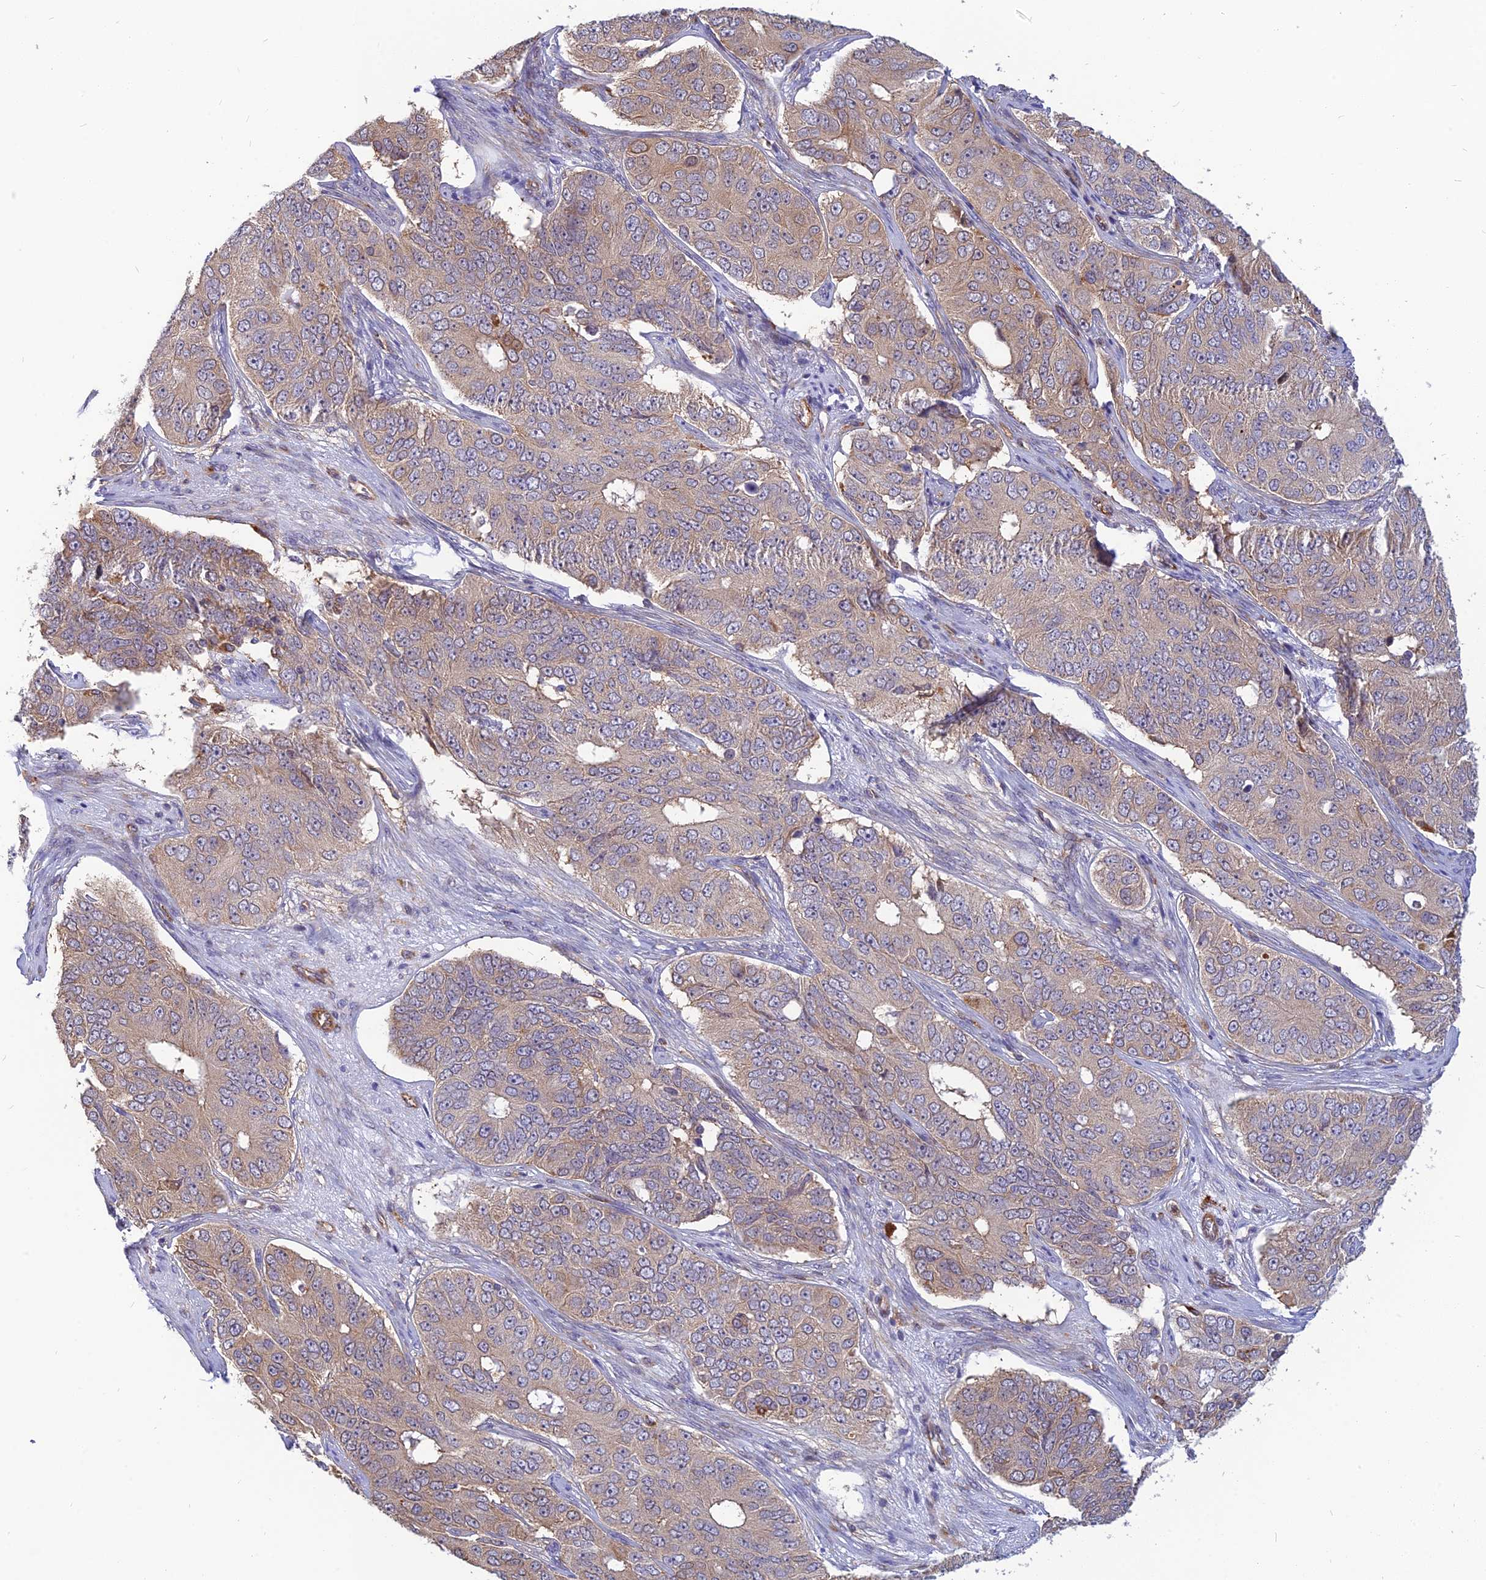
{"staining": {"intensity": "weak", "quantity": "25%-75%", "location": "cytoplasmic/membranous"}, "tissue": "ovarian cancer", "cell_type": "Tumor cells", "image_type": "cancer", "snomed": [{"axis": "morphology", "description": "Carcinoma, endometroid"}, {"axis": "topography", "description": "Ovary"}], "caption": "A high-resolution photomicrograph shows immunohistochemistry (IHC) staining of ovarian endometroid carcinoma, which demonstrates weak cytoplasmic/membranous staining in approximately 25%-75% of tumor cells.", "gene": "PHKA2", "patient": {"sex": "female", "age": 51}}